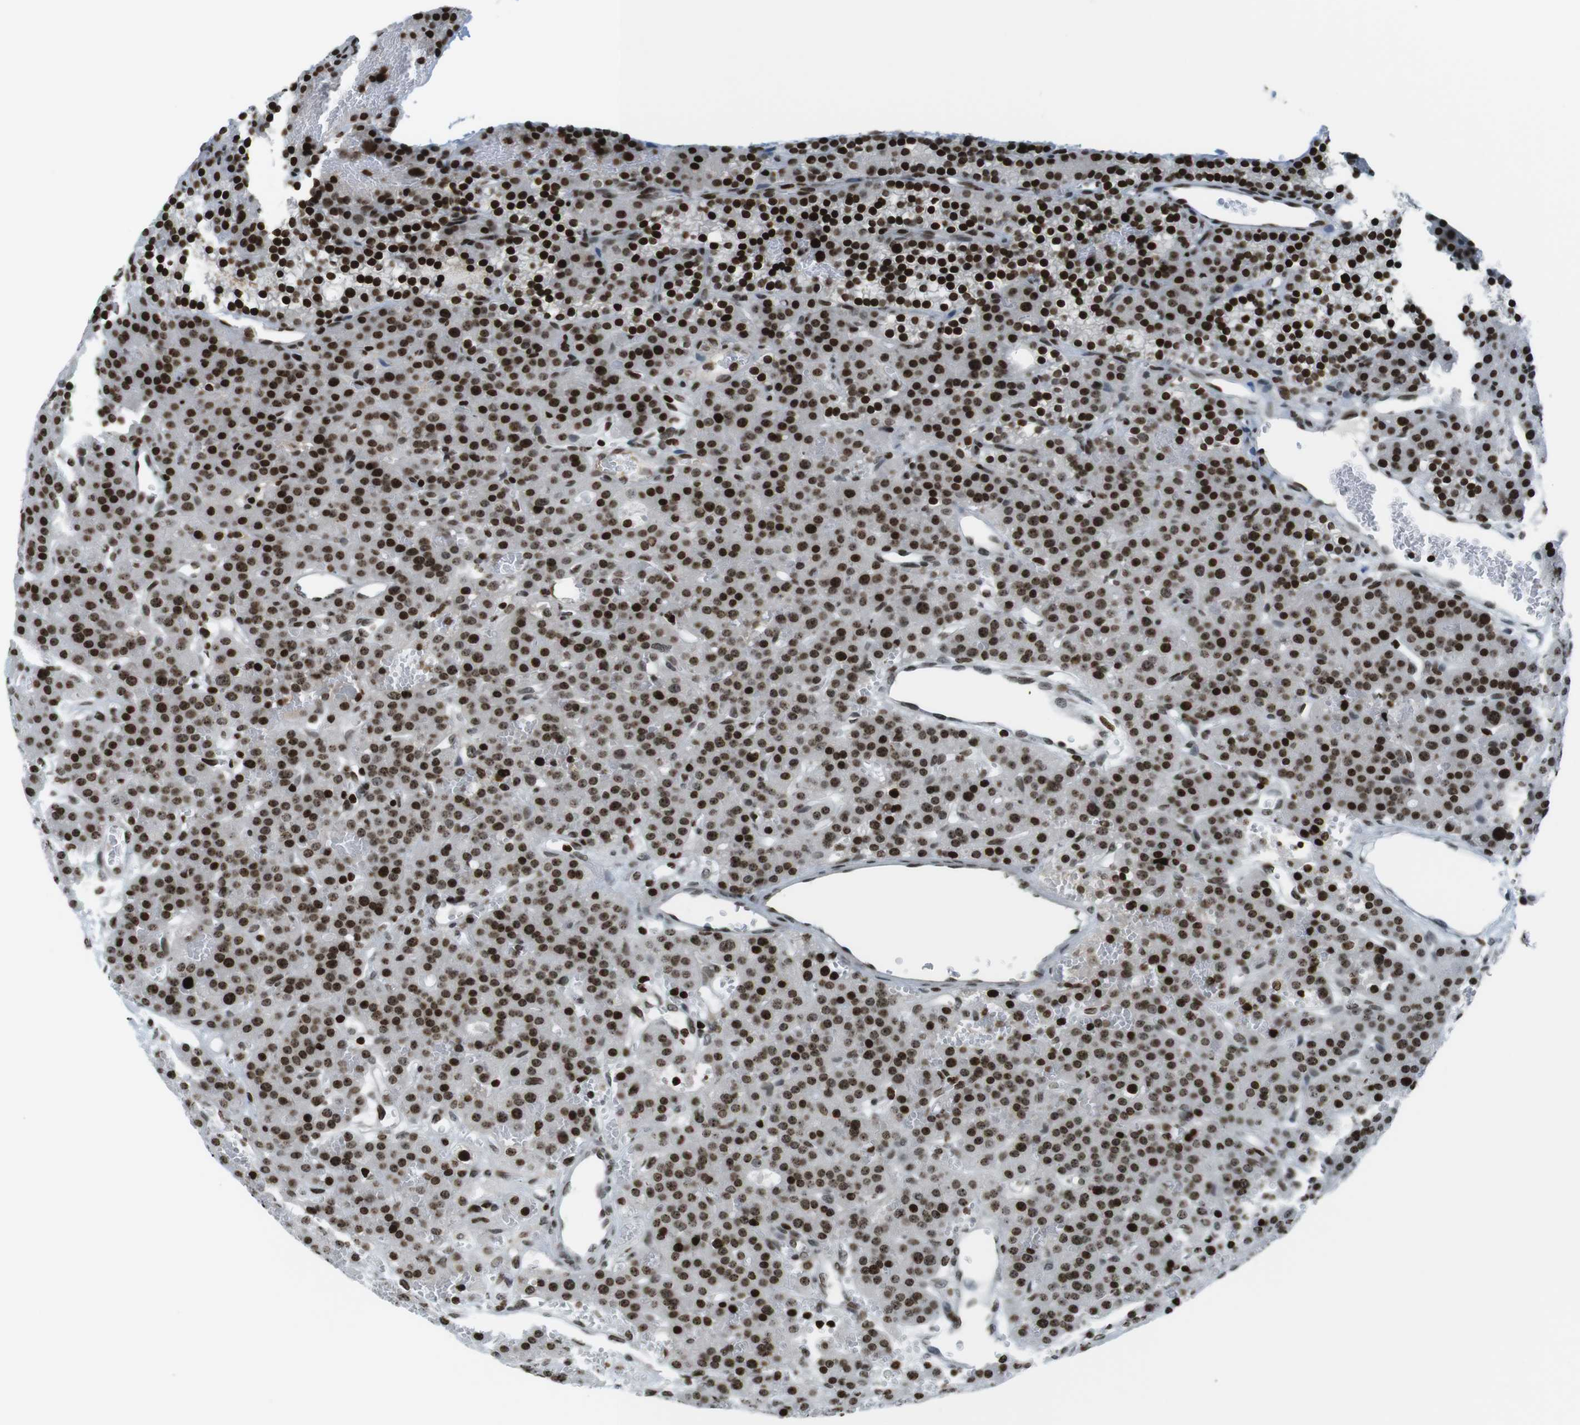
{"staining": {"intensity": "strong", "quantity": ">75%", "location": "nuclear"}, "tissue": "parathyroid gland", "cell_type": "Glandular cells", "image_type": "normal", "snomed": [{"axis": "morphology", "description": "Normal tissue, NOS"}, {"axis": "morphology", "description": "Adenoma, NOS"}, {"axis": "topography", "description": "Parathyroid gland"}], "caption": "IHC of normal human parathyroid gland shows high levels of strong nuclear positivity in approximately >75% of glandular cells. (DAB (3,3'-diaminobenzidine) IHC, brown staining for protein, blue staining for nuclei).", "gene": "H2AC8", "patient": {"sex": "female", "age": 81}}